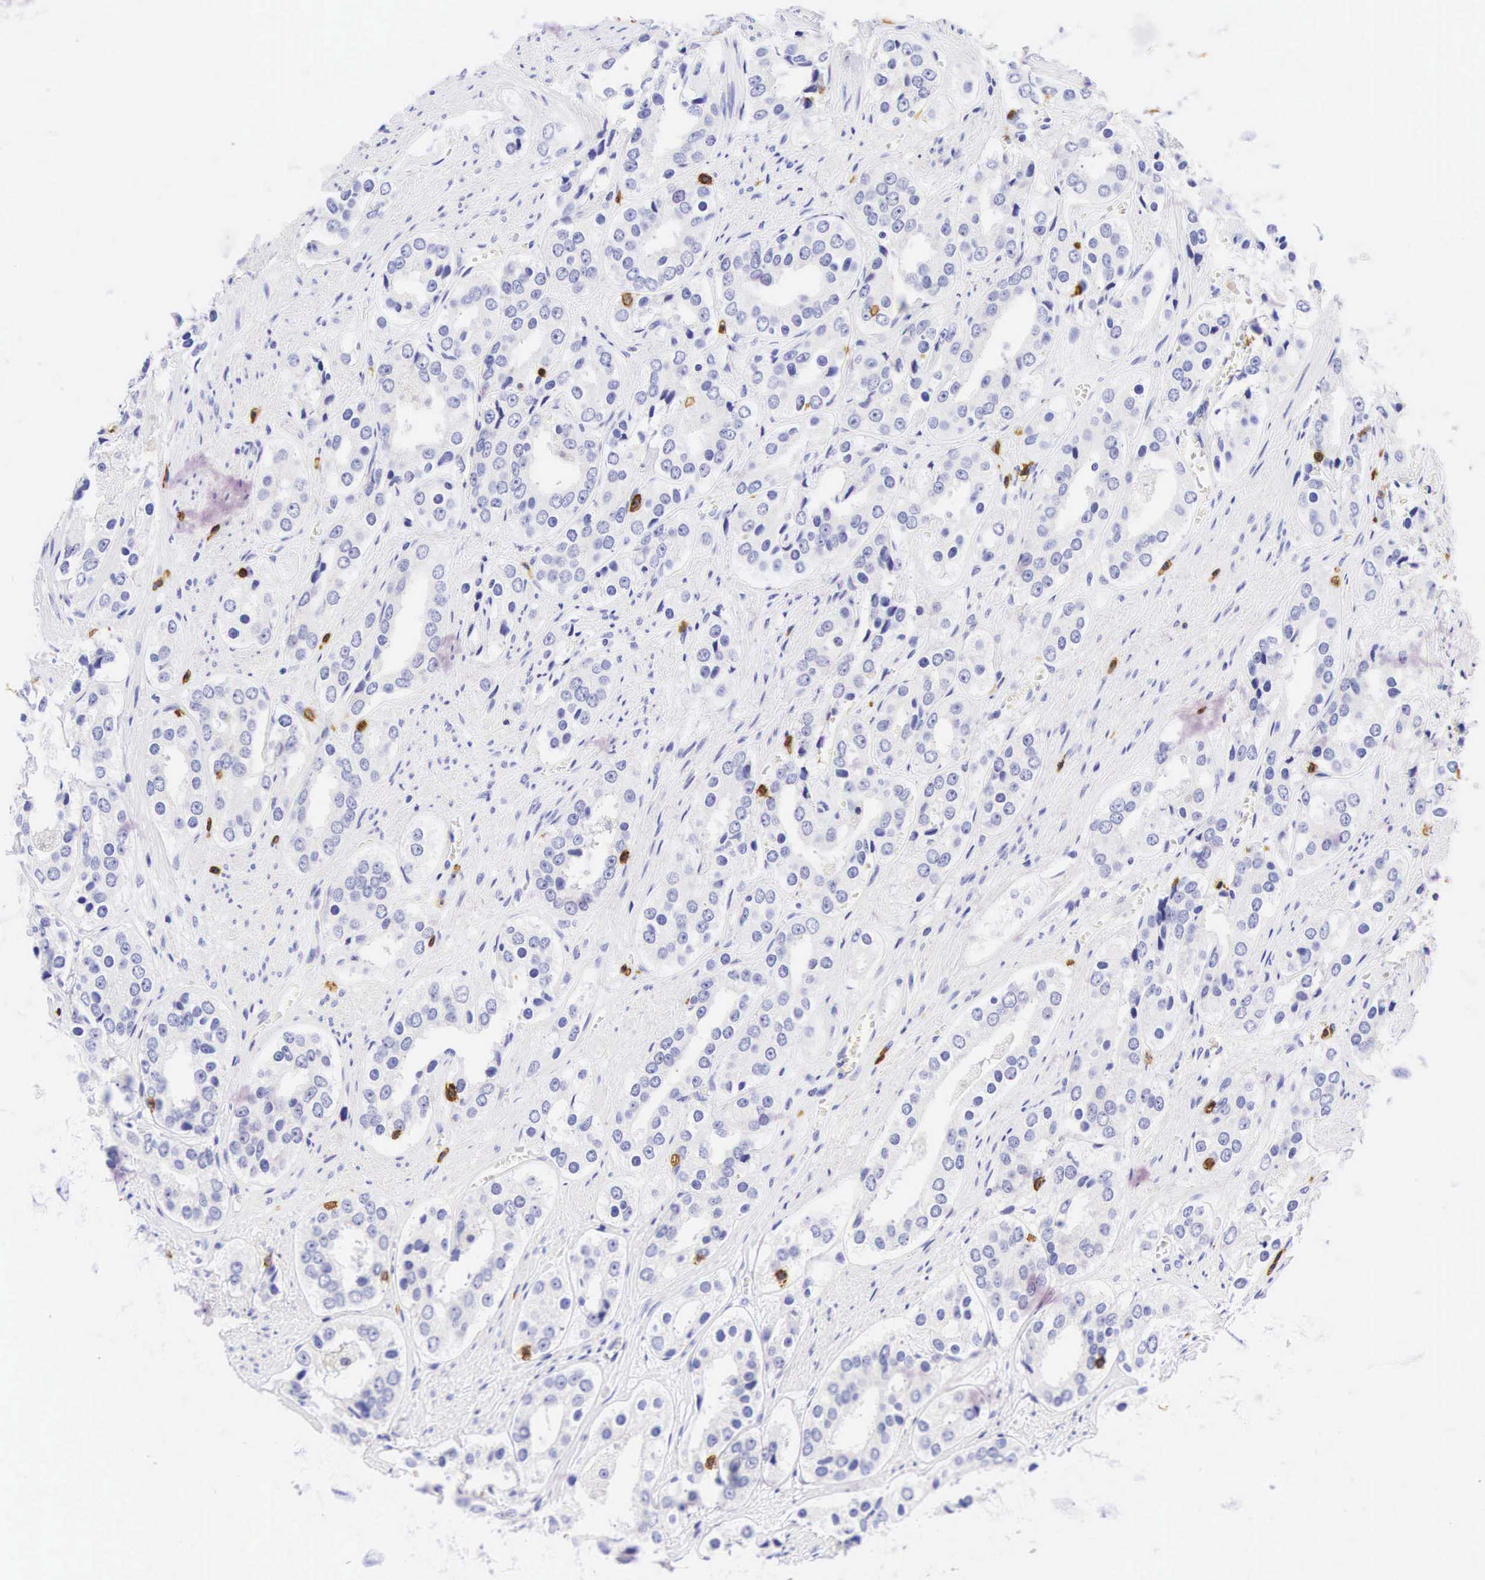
{"staining": {"intensity": "negative", "quantity": "none", "location": "none"}, "tissue": "prostate cancer", "cell_type": "Tumor cells", "image_type": "cancer", "snomed": [{"axis": "morphology", "description": "Adenocarcinoma, Medium grade"}, {"axis": "topography", "description": "Prostate"}], "caption": "Tumor cells show no significant staining in medium-grade adenocarcinoma (prostate).", "gene": "CD8A", "patient": {"sex": "male", "age": 73}}